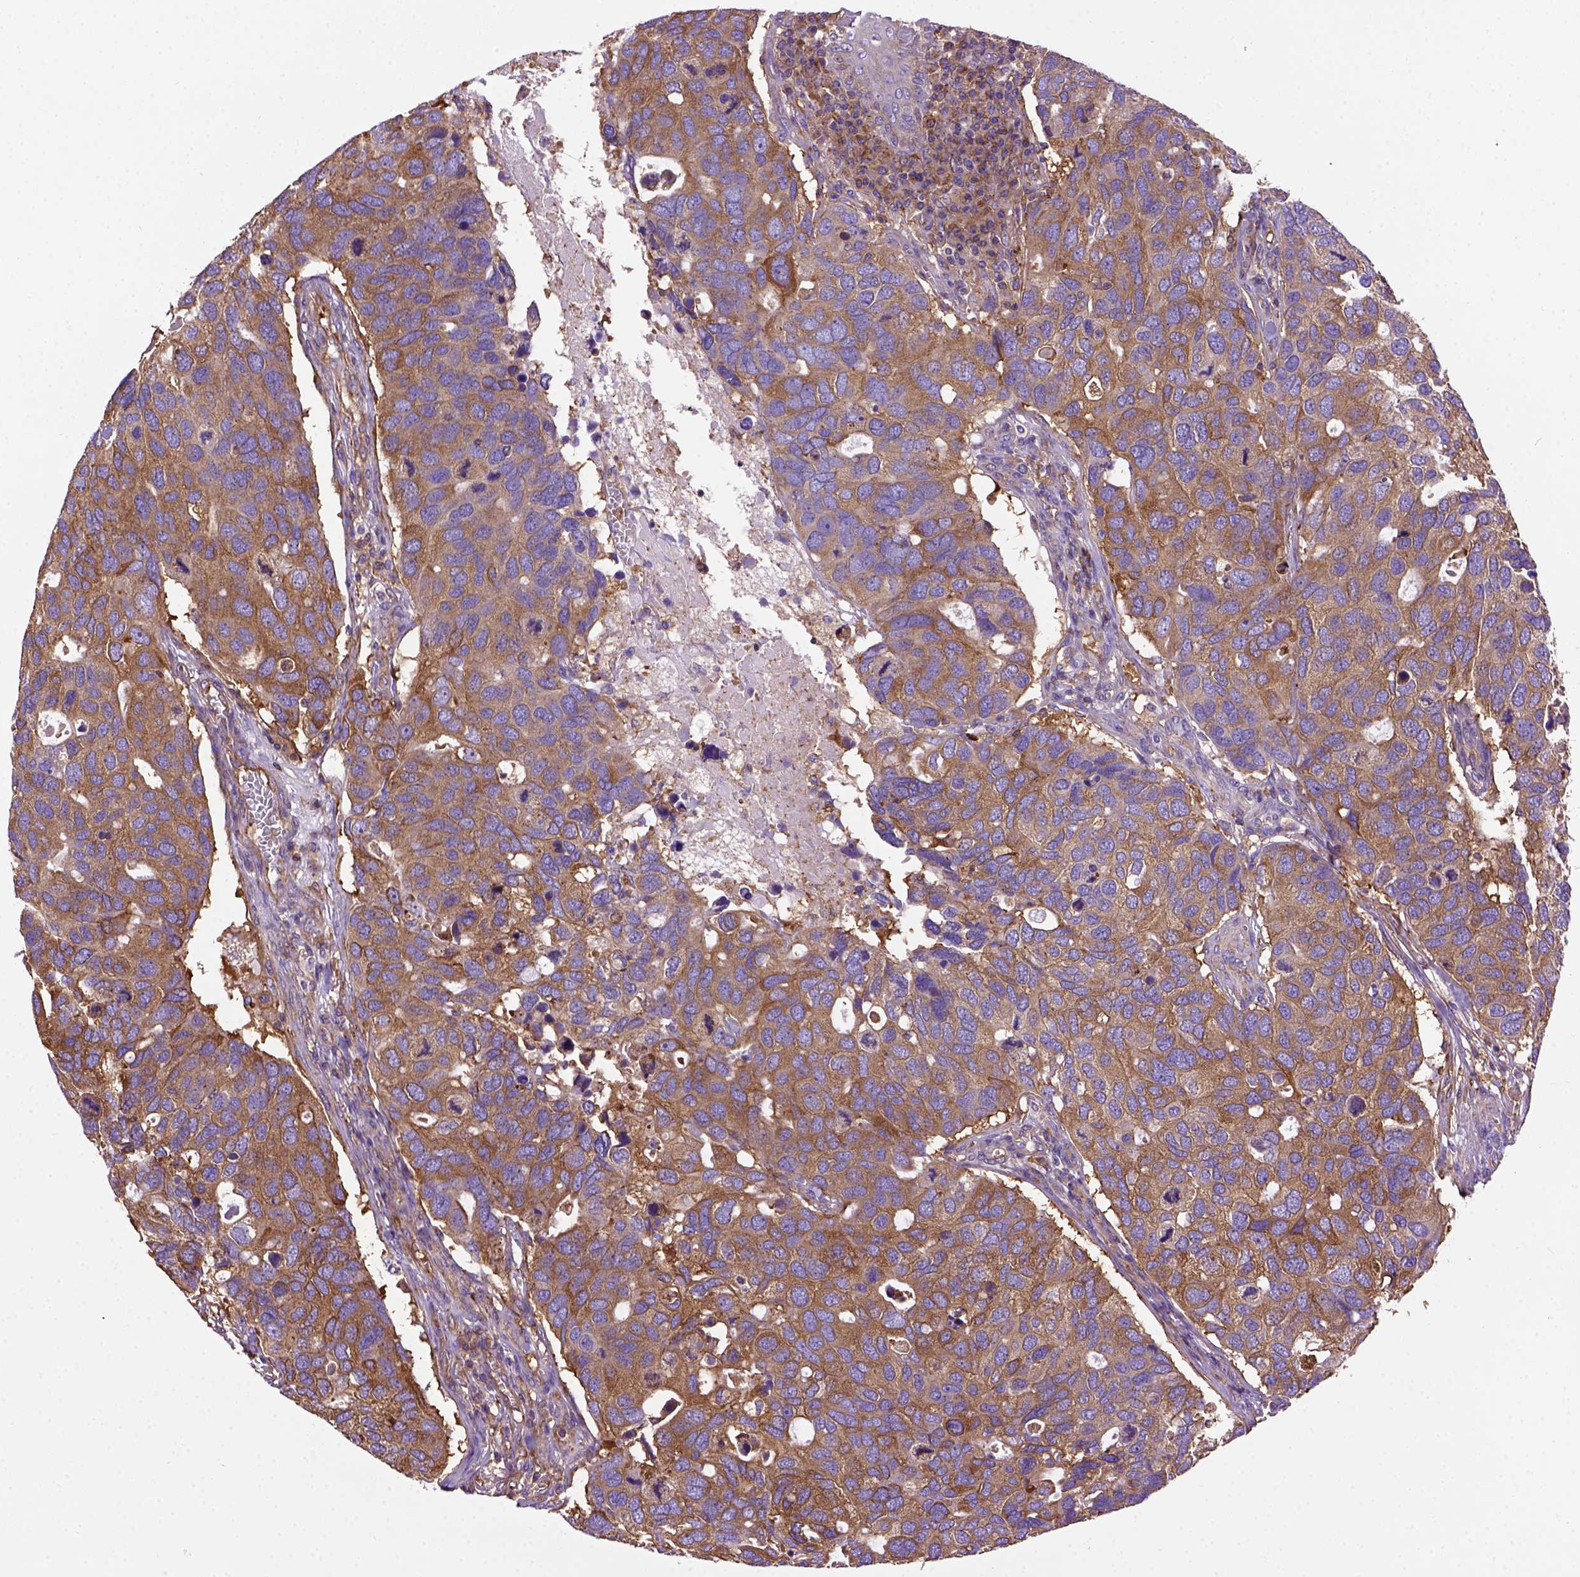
{"staining": {"intensity": "moderate", "quantity": ">75%", "location": "cytoplasmic/membranous"}, "tissue": "breast cancer", "cell_type": "Tumor cells", "image_type": "cancer", "snomed": [{"axis": "morphology", "description": "Duct carcinoma"}, {"axis": "topography", "description": "Breast"}], "caption": "Immunohistochemical staining of breast infiltrating ductal carcinoma exhibits moderate cytoplasmic/membranous protein expression in approximately >75% of tumor cells.", "gene": "MVP", "patient": {"sex": "female", "age": 83}}